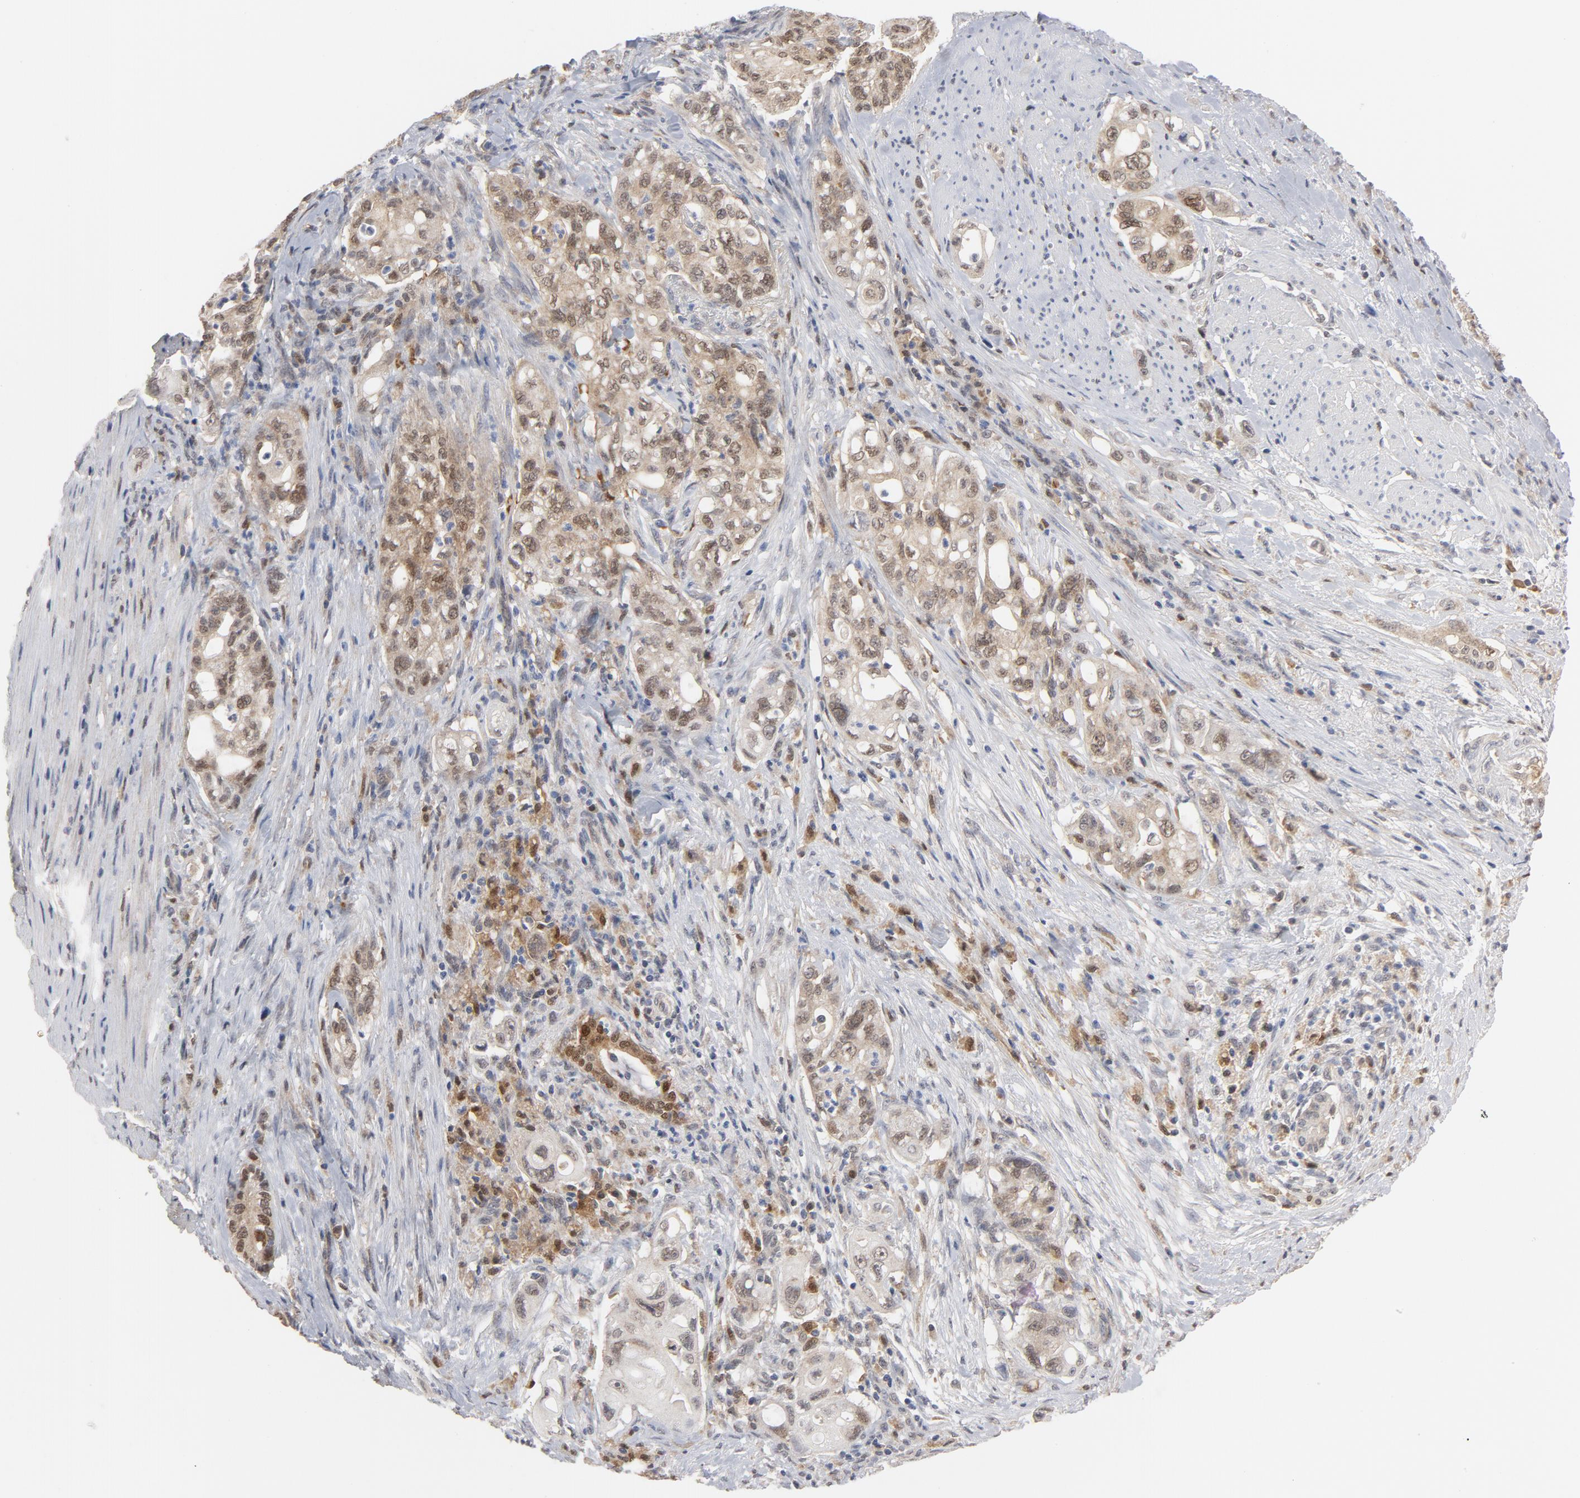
{"staining": {"intensity": "moderate", "quantity": ">75%", "location": "cytoplasmic/membranous"}, "tissue": "pancreatic cancer", "cell_type": "Tumor cells", "image_type": "cancer", "snomed": [{"axis": "morphology", "description": "Normal tissue, NOS"}, {"axis": "topography", "description": "Pancreas"}], "caption": "The micrograph exhibits a brown stain indicating the presence of a protein in the cytoplasmic/membranous of tumor cells in pancreatic cancer.", "gene": "PRDX1", "patient": {"sex": "male", "age": 42}}